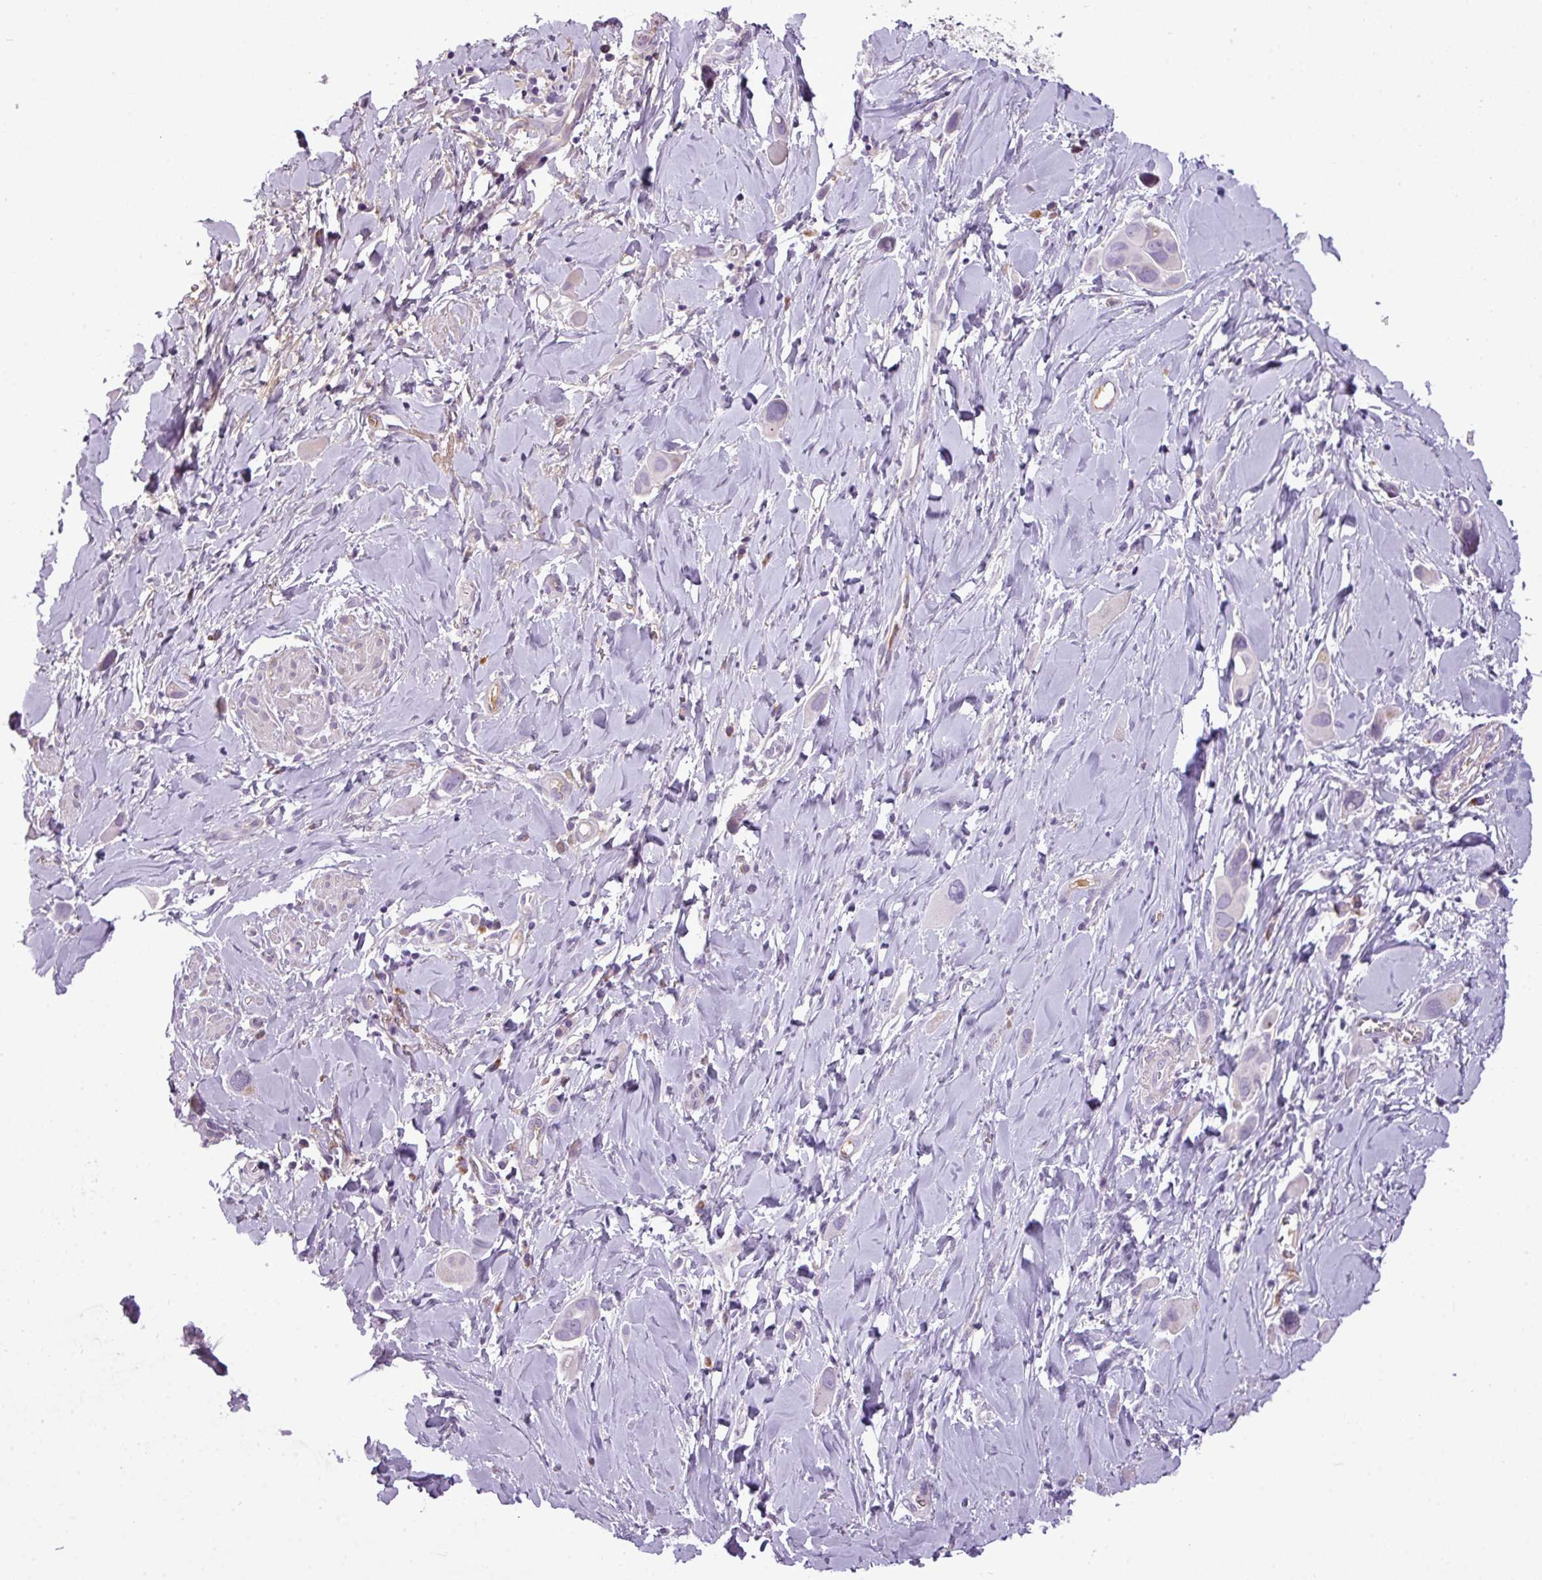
{"staining": {"intensity": "negative", "quantity": "none", "location": "none"}, "tissue": "lung cancer", "cell_type": "Tumor cells", "image_type": "cancer", "snomed": [{"axis": "morphology", "description": "Adenocarcinoma, NOS"}, {"axis": "topography", "description": "Lung"}], "caption": "An image of lung adenocarcinoma stained for a protein displays no brown staining in tumor cells. The staining was performed using DAB (3,3'-diaminobenzidine) to visualize the protein expression in brown, while the nuclei were stained in blue with hematoxylin (Magnification: 20x).", "gene": "C4B", "patient": {"sex": "male", "age": 76}}